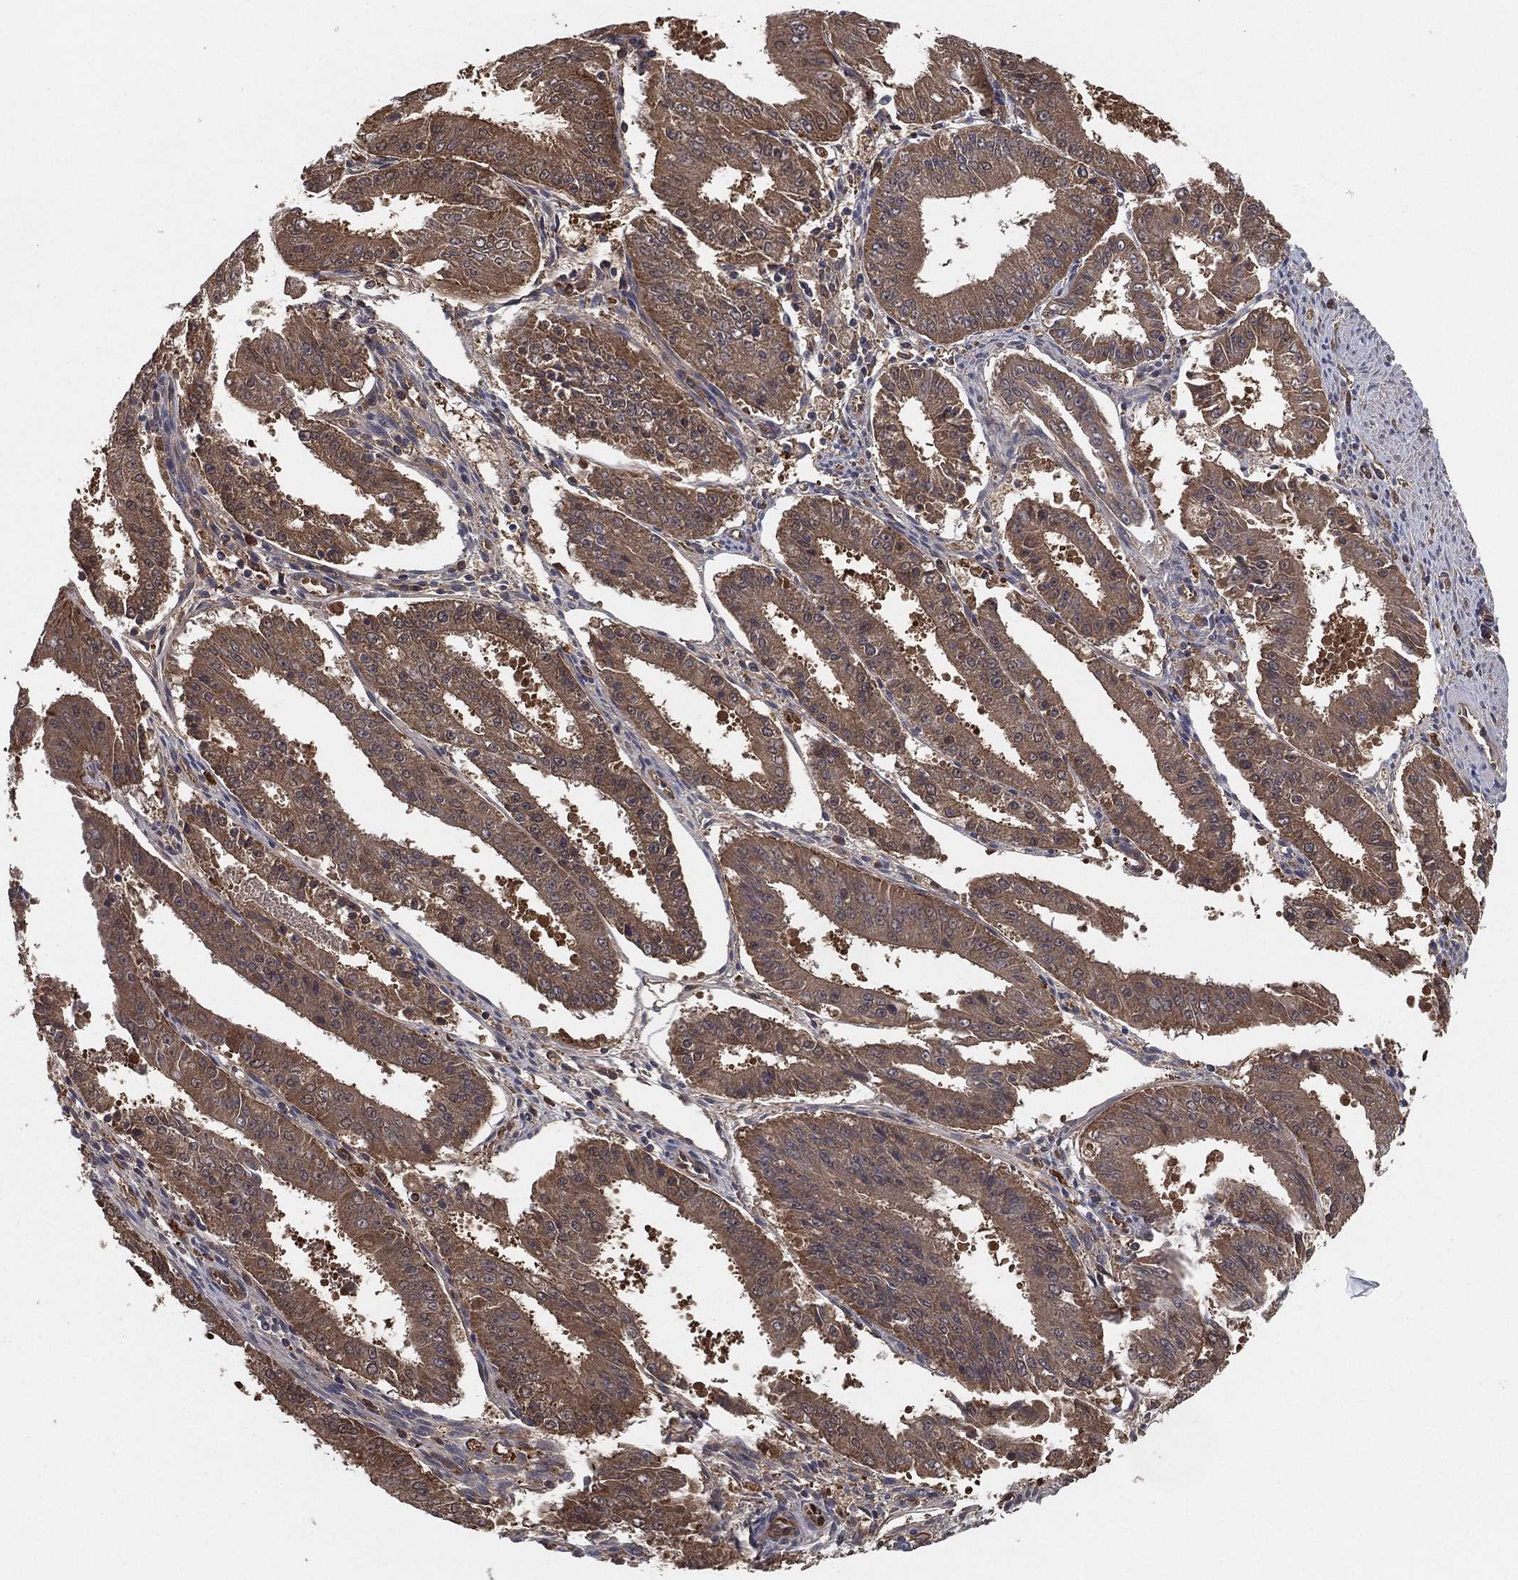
{"staining": {"intensity": "strong", "quantity": "25%-75%", "location": "cytoplasmic/membranous"}, "tissue": "ovarian cancer", "cell_type": "Tumor cells", "image_type": "cancer", "snomed": [{"axis": "morphology", "description": "Carcinoma, endometroid"}, {"axis": "topography", "description": "Ovary"}], "caption": "IHC (DAB) staining of human ovarian cancer (endometroid carcinoma) demonstrates strong cytoplasmic/membranous protein expression in approximately 25%-75% of tumor cells.", "gene": "PSMG4", "patient": {"sex": "female", "age": 42}}